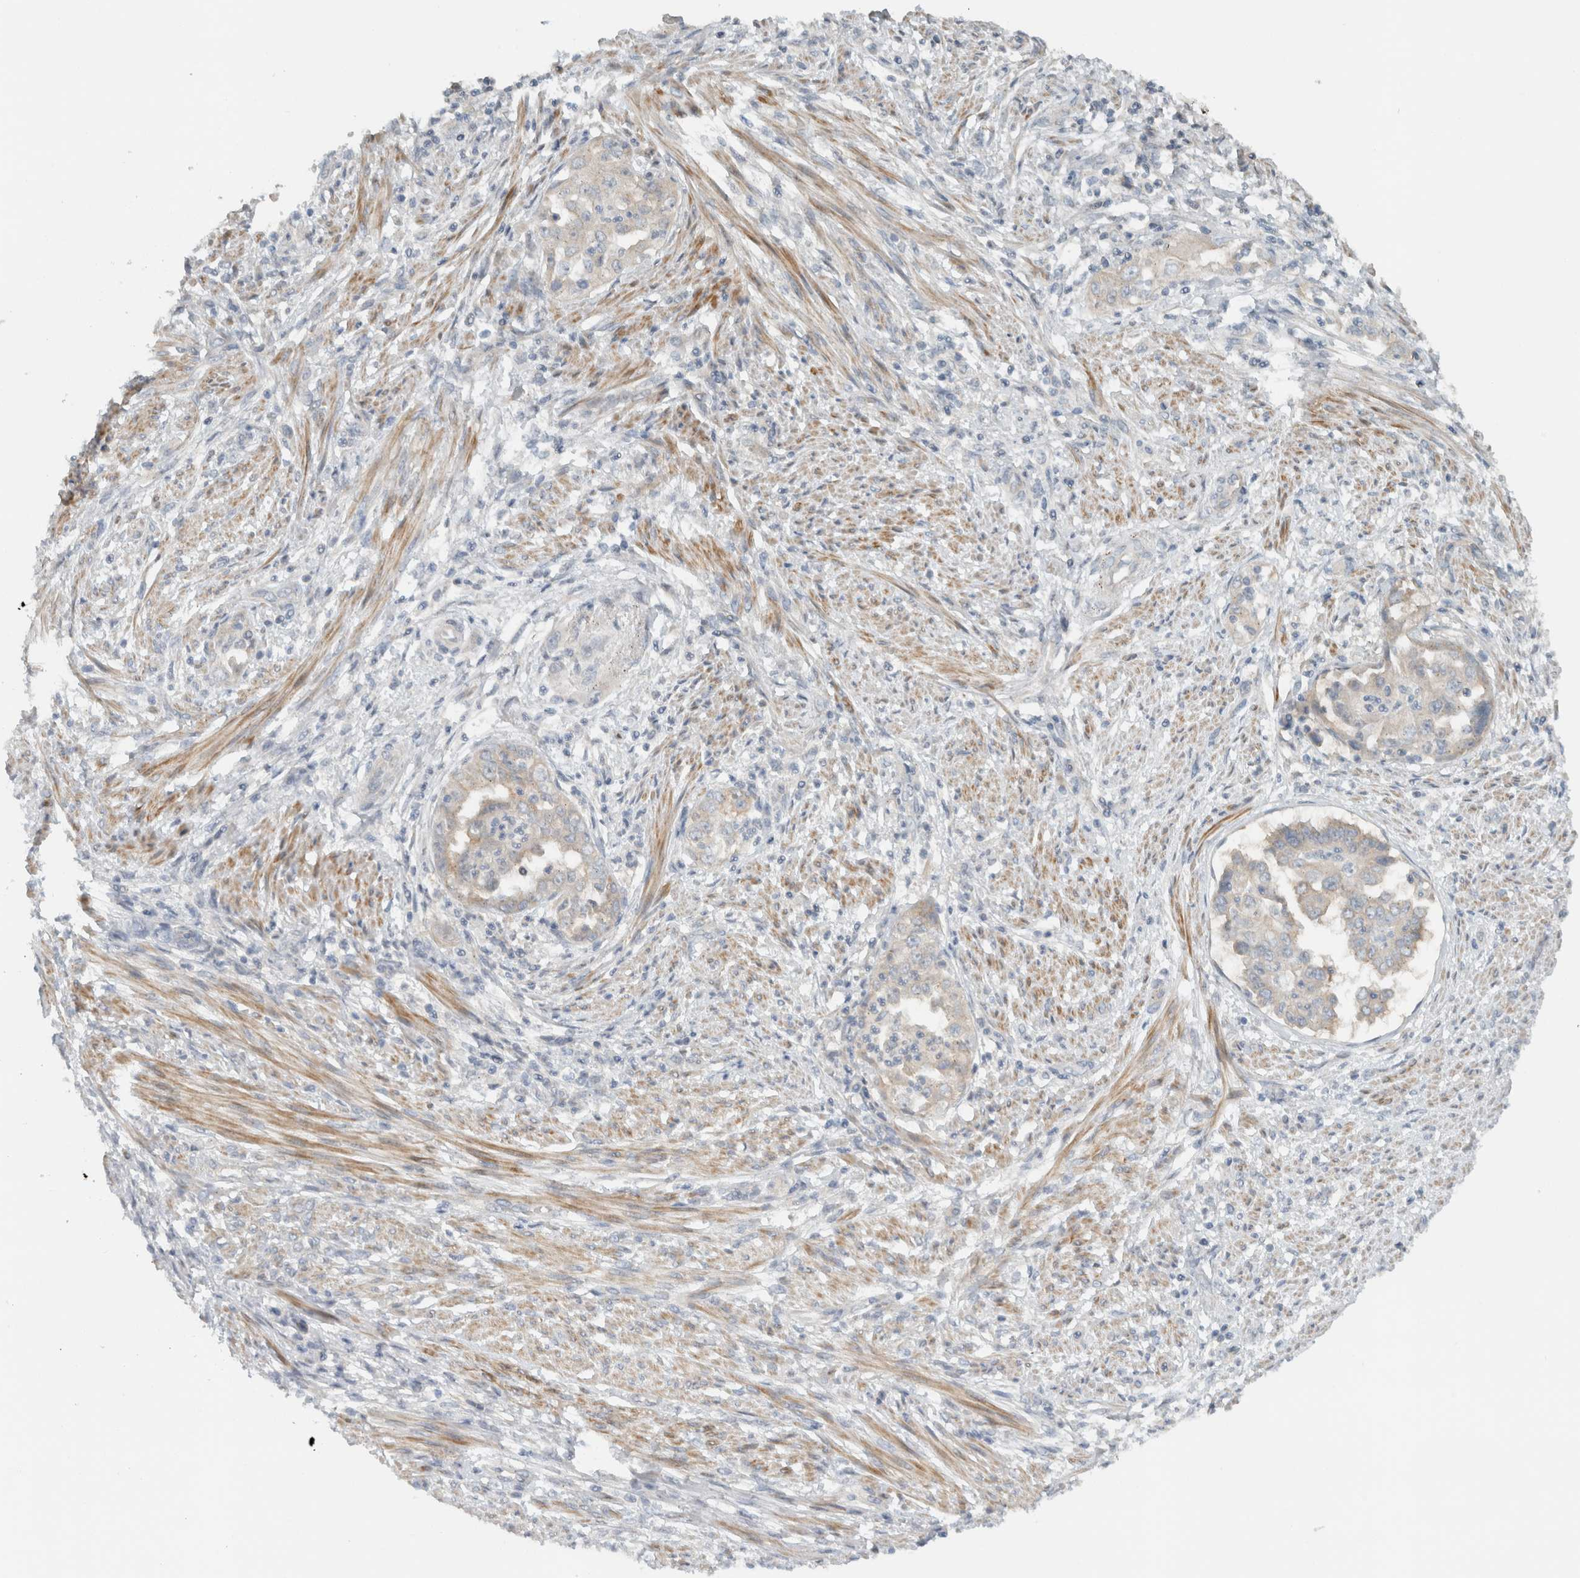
{"staining": {"intensity": "weak", "quantity": "<25%", "location": "cytoplasmic/membranous"}, "tissue": "endometrial cancer", "cell_type": "Tumor cells", "image_type": "cancer", "snomed": [{"axis": "morphology", "description": "Adenocarcinoma, NOS"}, {"axis": "topography", "description": "Endometrium"}], "caption": "A histopathology image of human endometrial adenocarcinoma is negative for staining in tumor cells.", "gene": "ERCC6L2", "patient": {"sex": "female", "age": 85}}